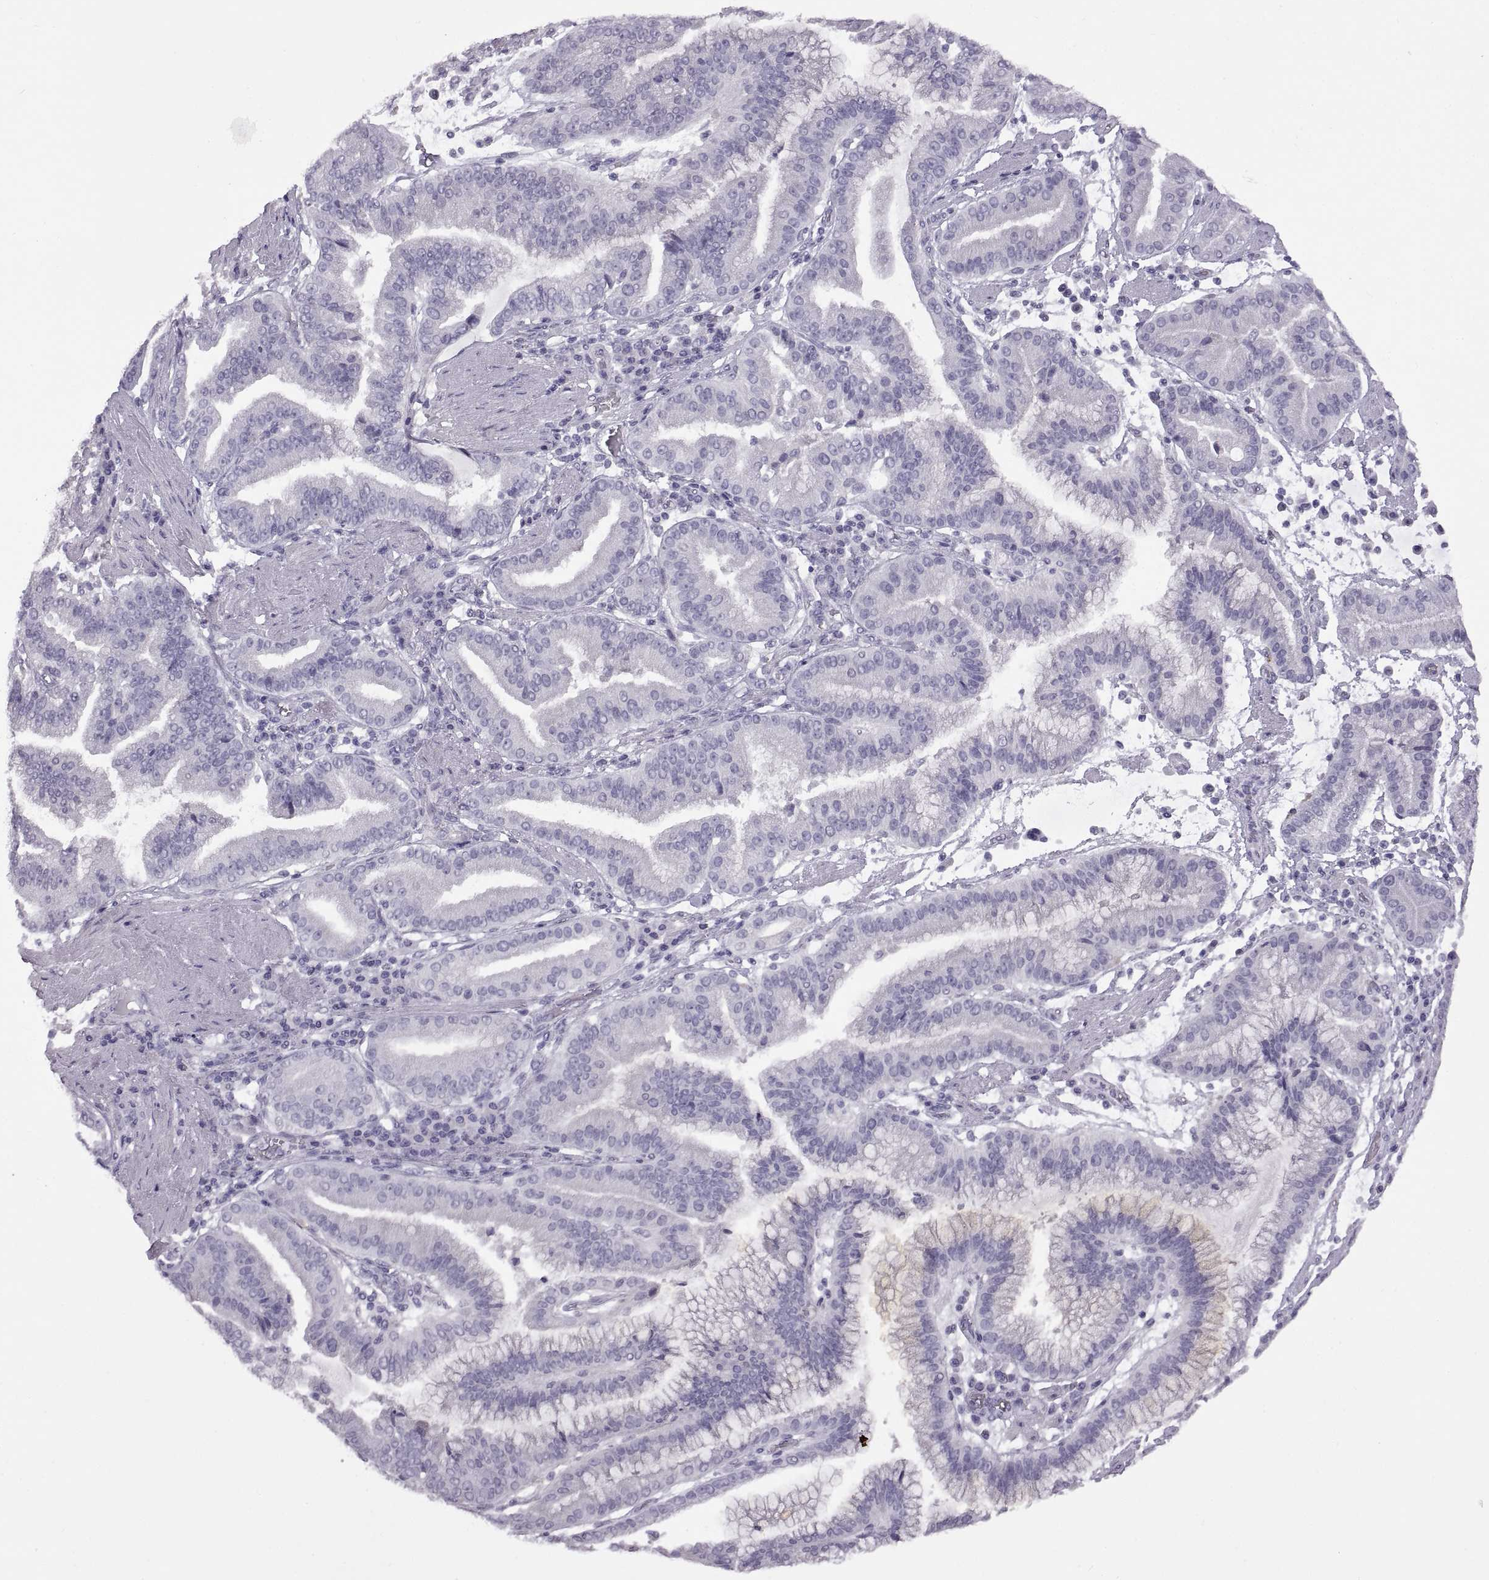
{"staining": {"intensity": "negative", "quantity": "none", "location": "none"}, "tissue": "stomach cancer", "cell_type": "Tumor cells", "image_type": "cancer", "snomed": [{"axis": "morphology", "description": "Adenocarcinoma, NOS"}, {"axis": "topography", "description": "Stomach"}], "caption": "Tumor cells show no significant protein expression in stomach cancer. (Immunohistochemistry (ihc), brightfield microscopy, high magnification).", "gene": "RDM1", "patient": {"sex": "male", "age": 83}}